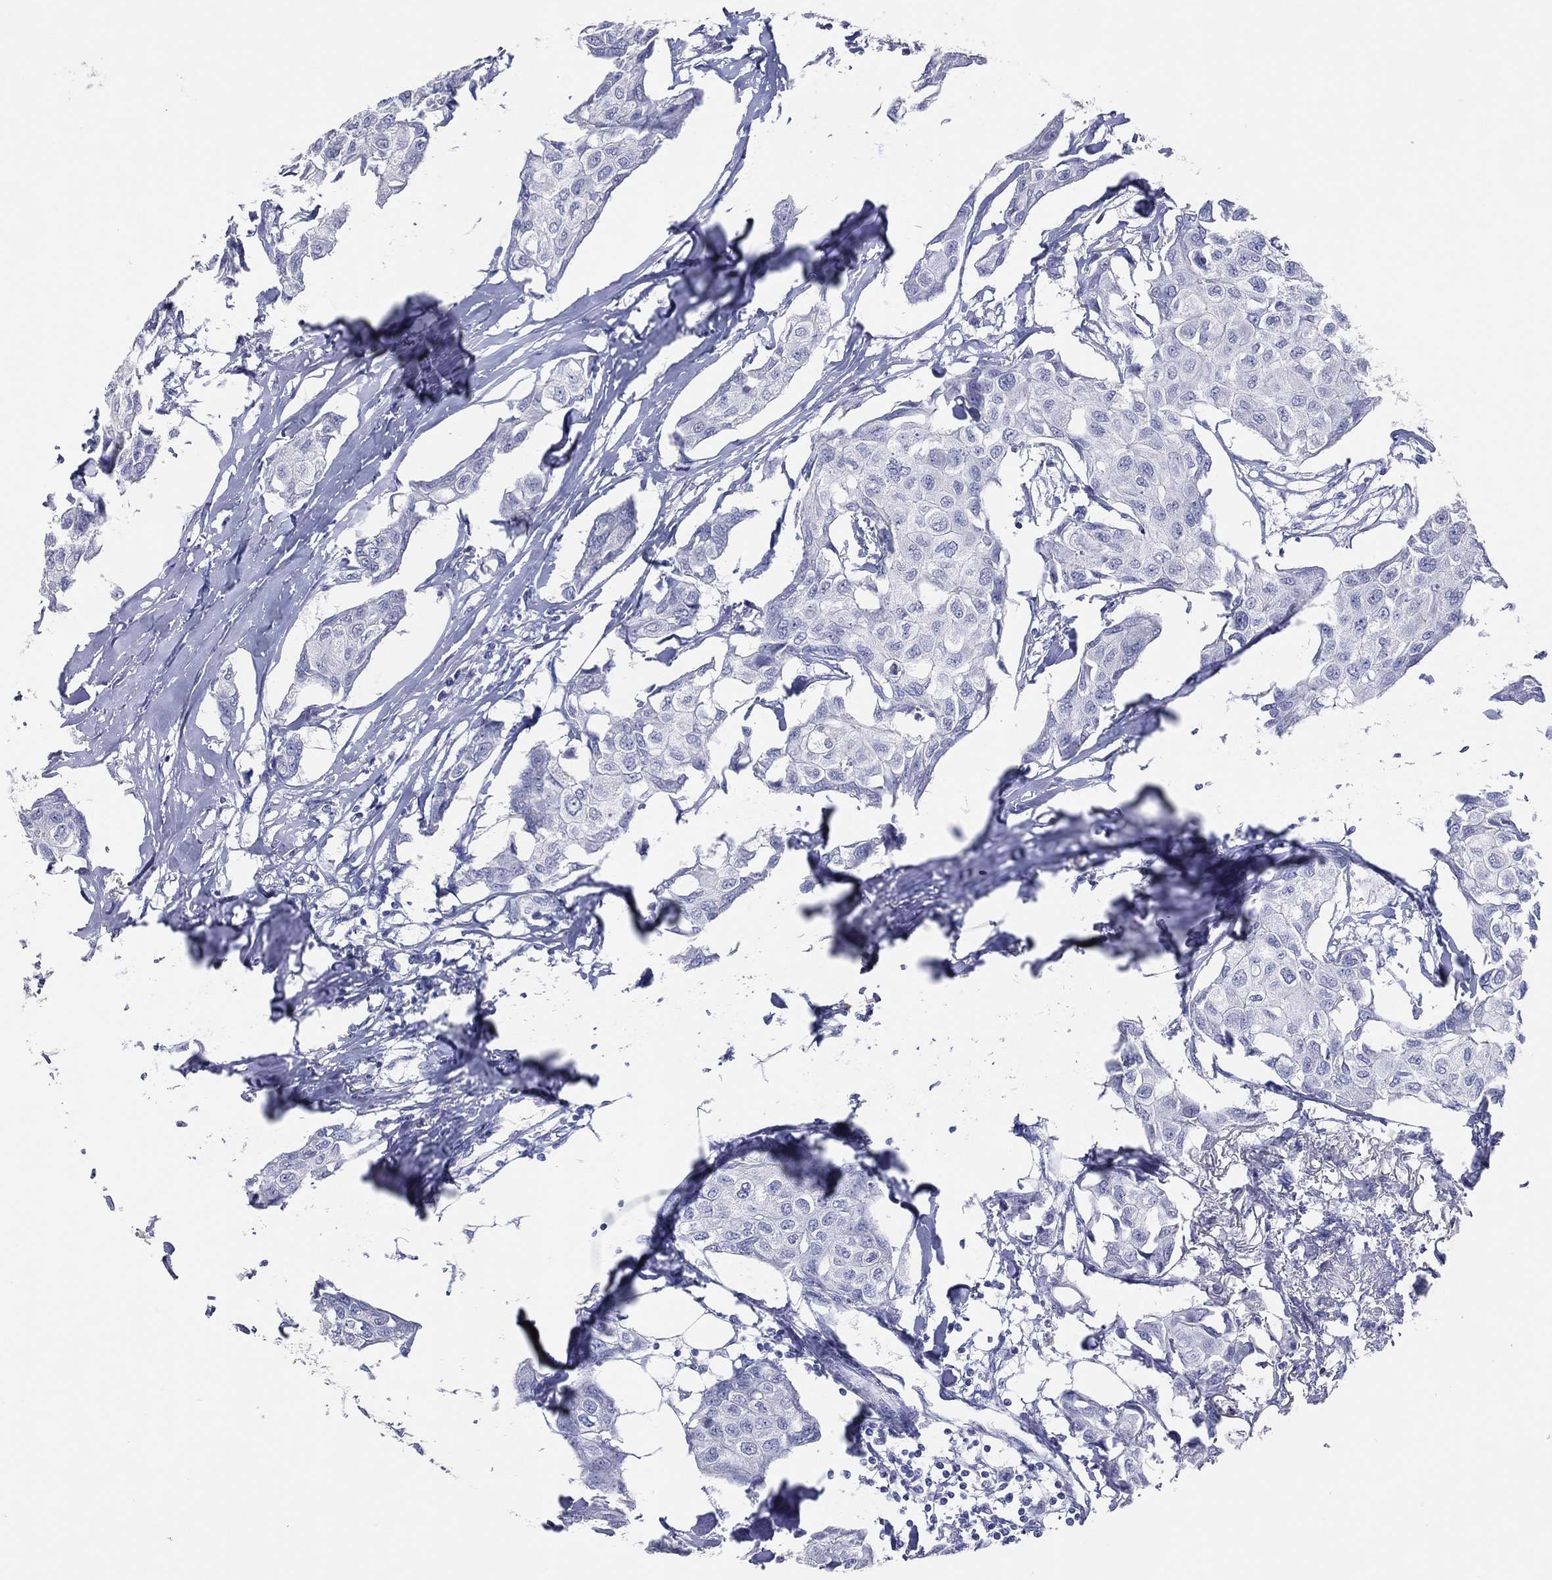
{"staining": {"intensity": "negative", "quantity": "none", "location": "none"}, "tissue": "breast cancer", "cell_type": "Tumor cells", "image_type": "cancer", "snomed": [{"axis": "morphology", "description": "Duct carcinoma"}, {"axis": "topography", "description": "Breast"}], "caption": "The micrograph exhibits no staining of tumor cells in breast infiltrating ductal carcinoma. (Stains: DAB immunohistochemistry with hematoxylin counter stain, Microscopy: brightfield microscopy at high magnification).", "gene": "DNAH6", "patient": {"sex": "female", "age": 80}}